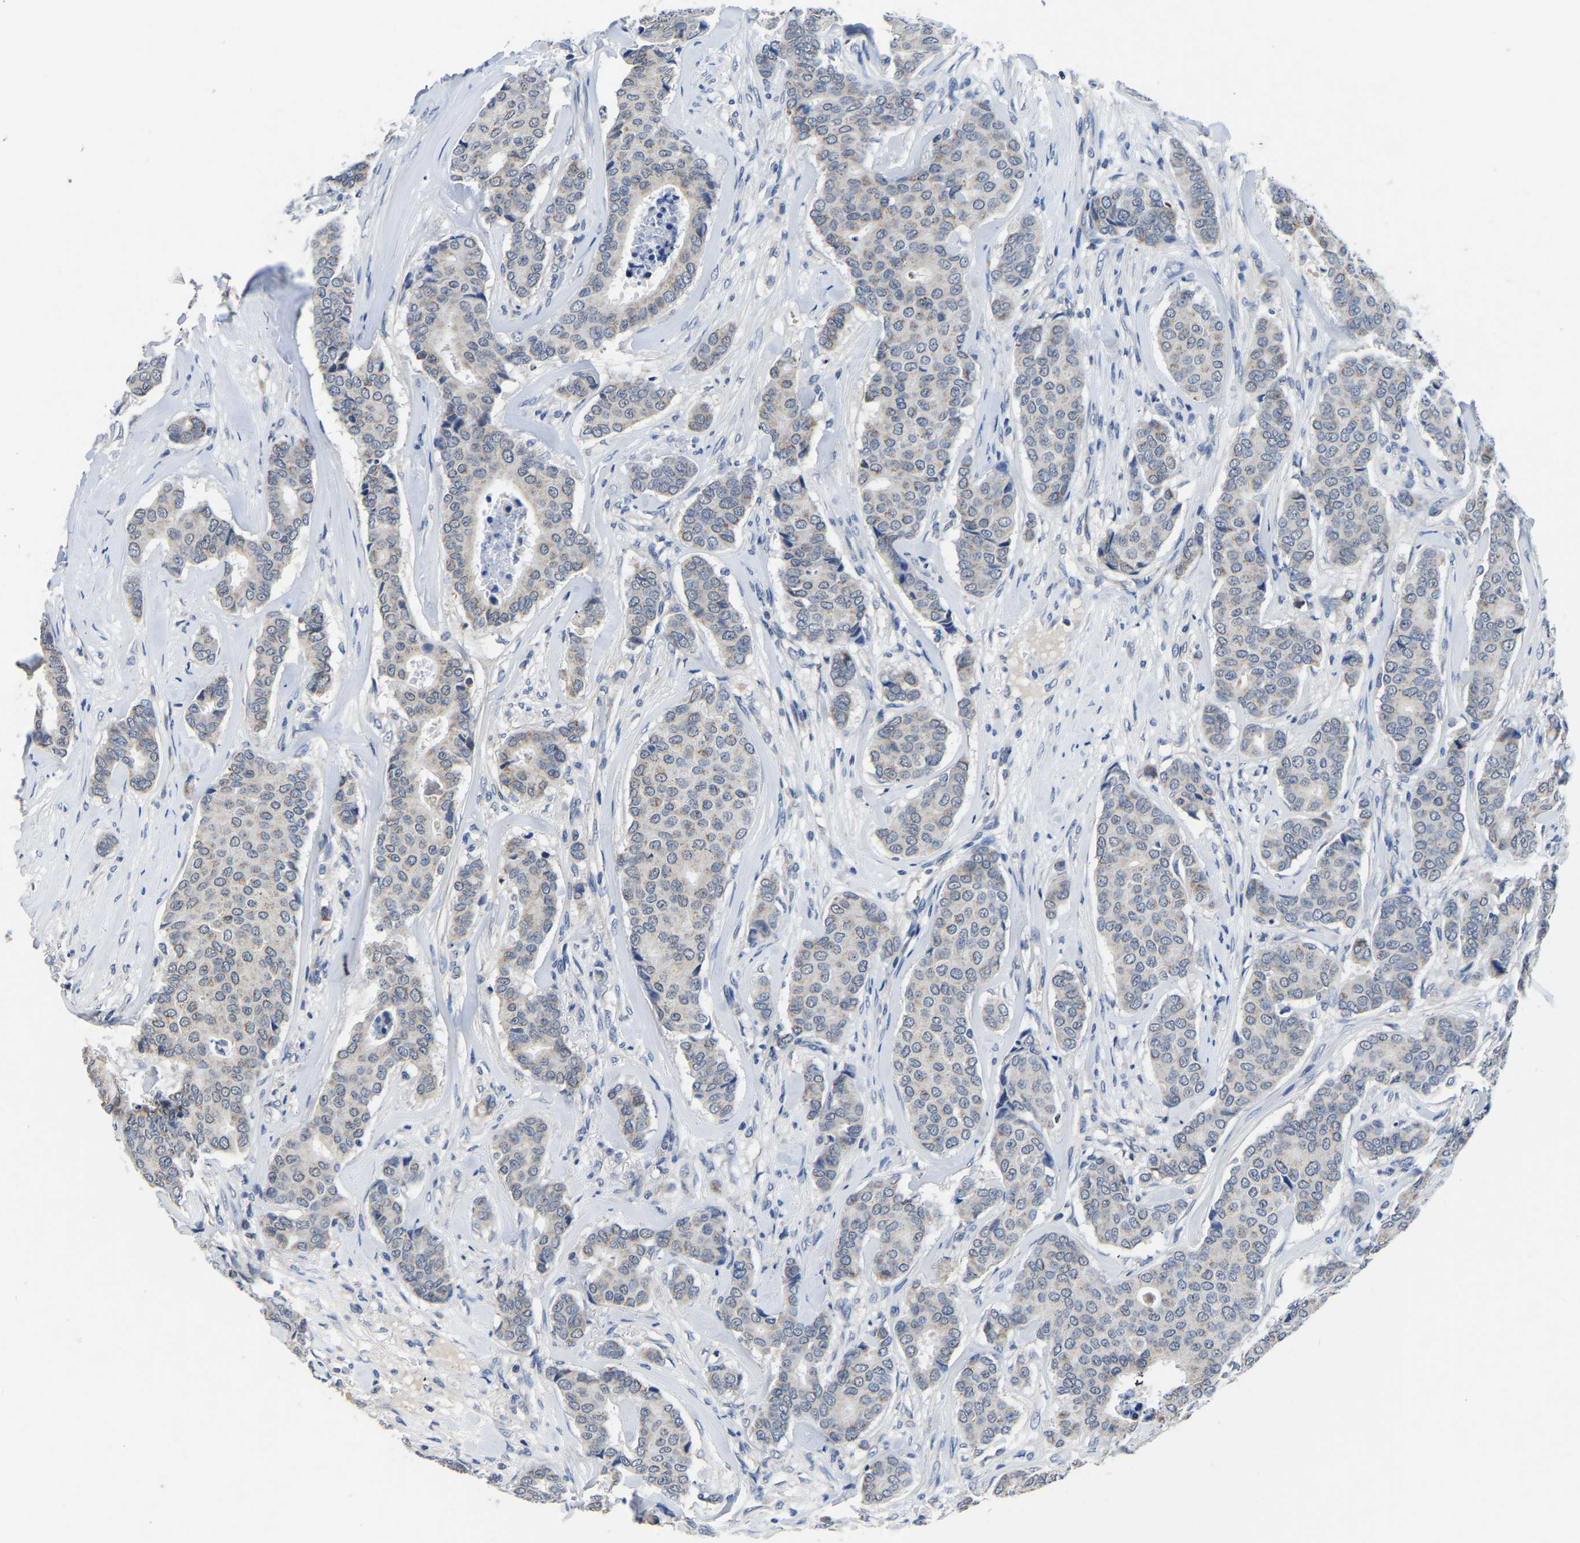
{"staining": {"intensity": "weak", "quantity": "<25%", "location": "cytoplasmic/membranous"}, "tissue": "breast cancer", "cell_type": "Tumor cells", "image_type": "cancer", "snomed": [{"axis": "morphology", "description": "Duct carcinoma"}, {"axis": "topography", "description": "Breast"}], "caption": "Immunohistochemical staining of breast invasive ductal carcinoma exhibits no significant expression in tumor cells.", "gene": "FGD5", "patient": {"sex": "female", "age": 75}}